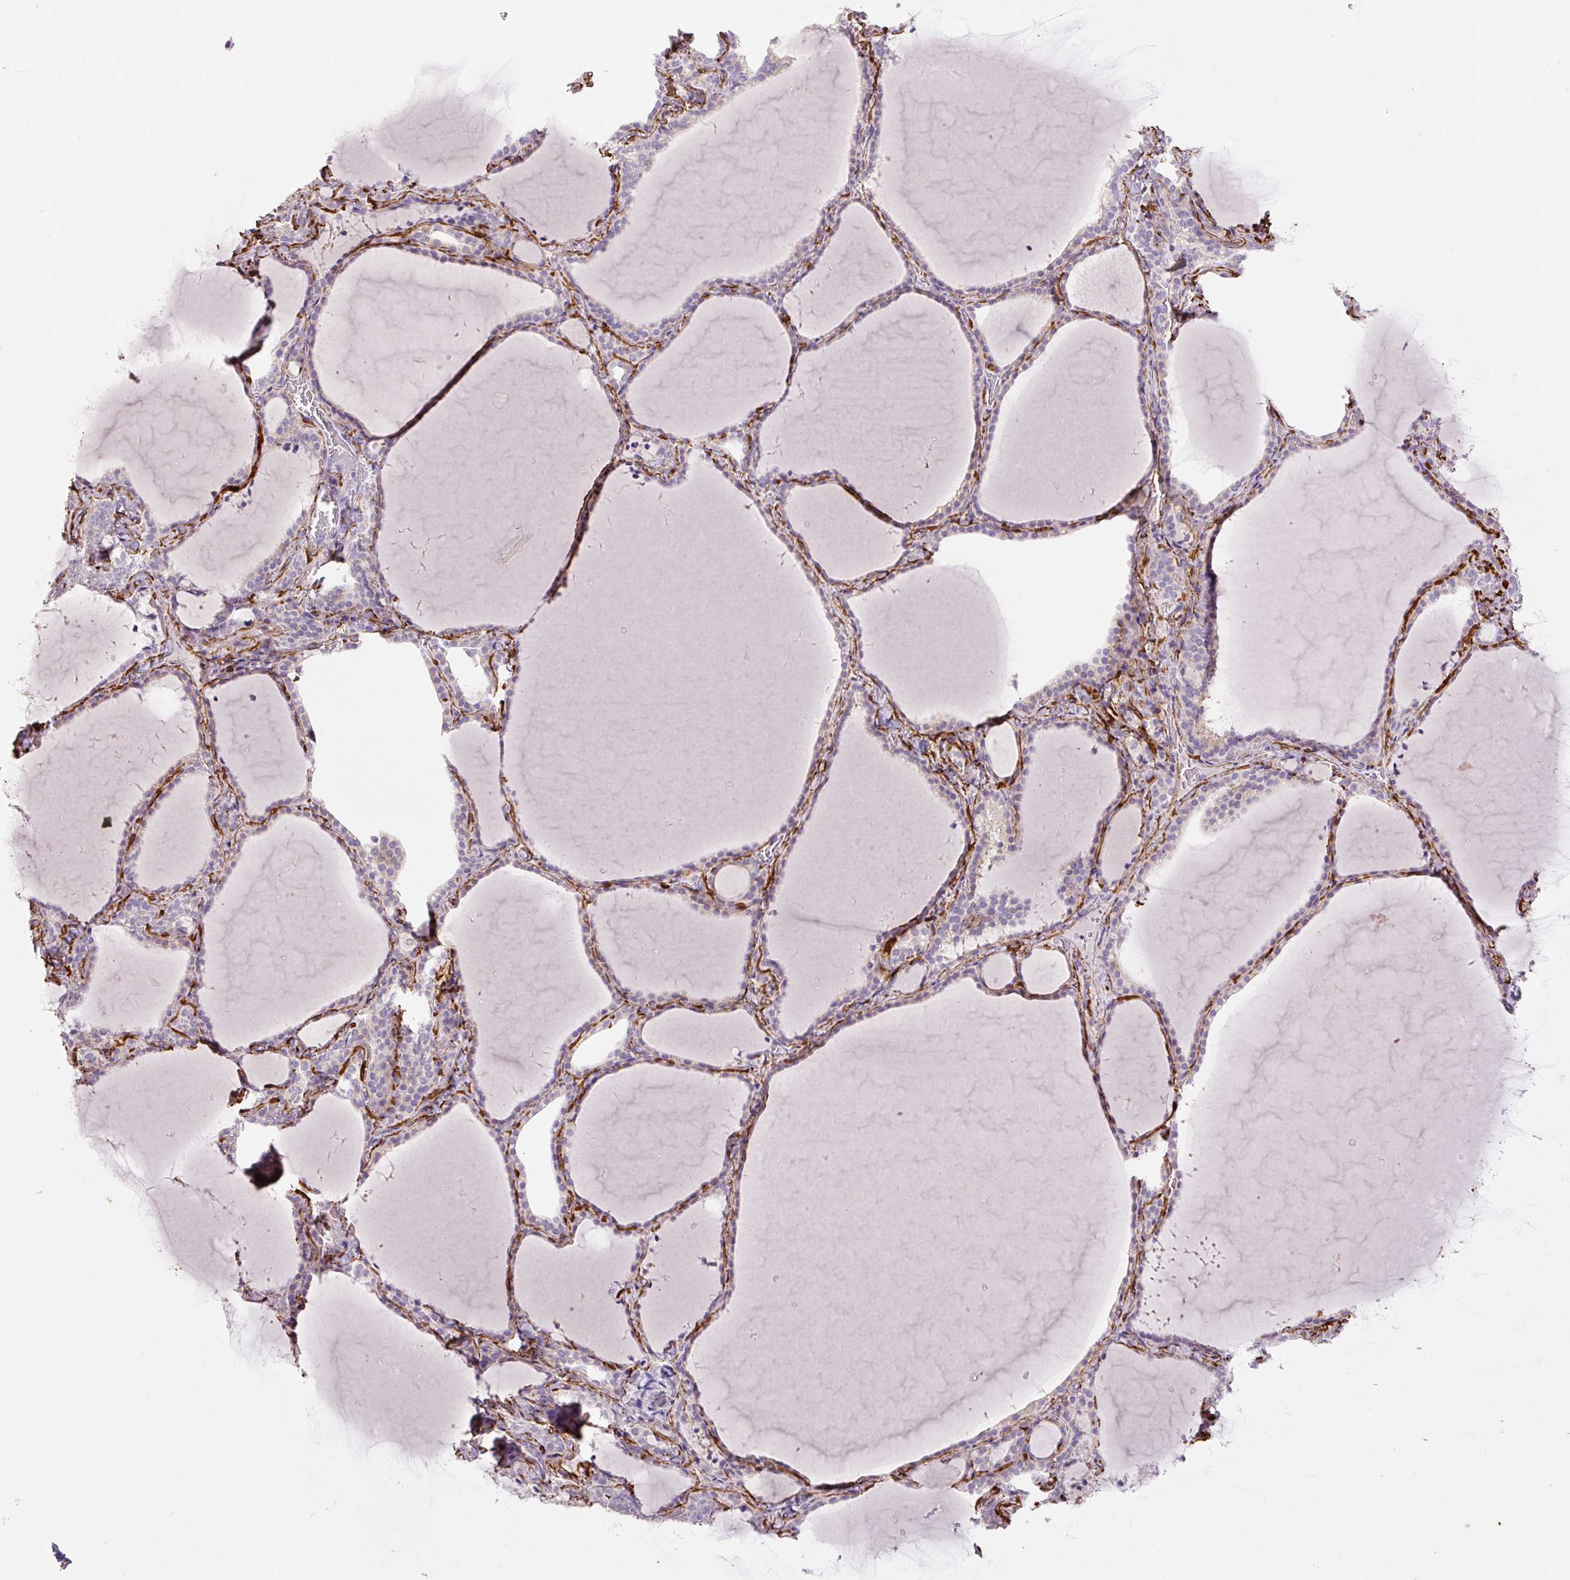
{"staining": {"intensity": "negative", "quantity": "none", "location": "none"}, "tissue": "thyroid gland", "cell_type": "Glandular cells", "image_type": "normal", "snomed": [{"axis": "morphology", "description": "Normal tissue, NOS"}, {"axis": "topography", "description": "Thyroid gland"}], "caption": "Immunohistochemistry of benign thyroid gland reveals no staining in glandular cells.", "gene": "FBN1", "patient": {"sex": "female", "age": 22}}